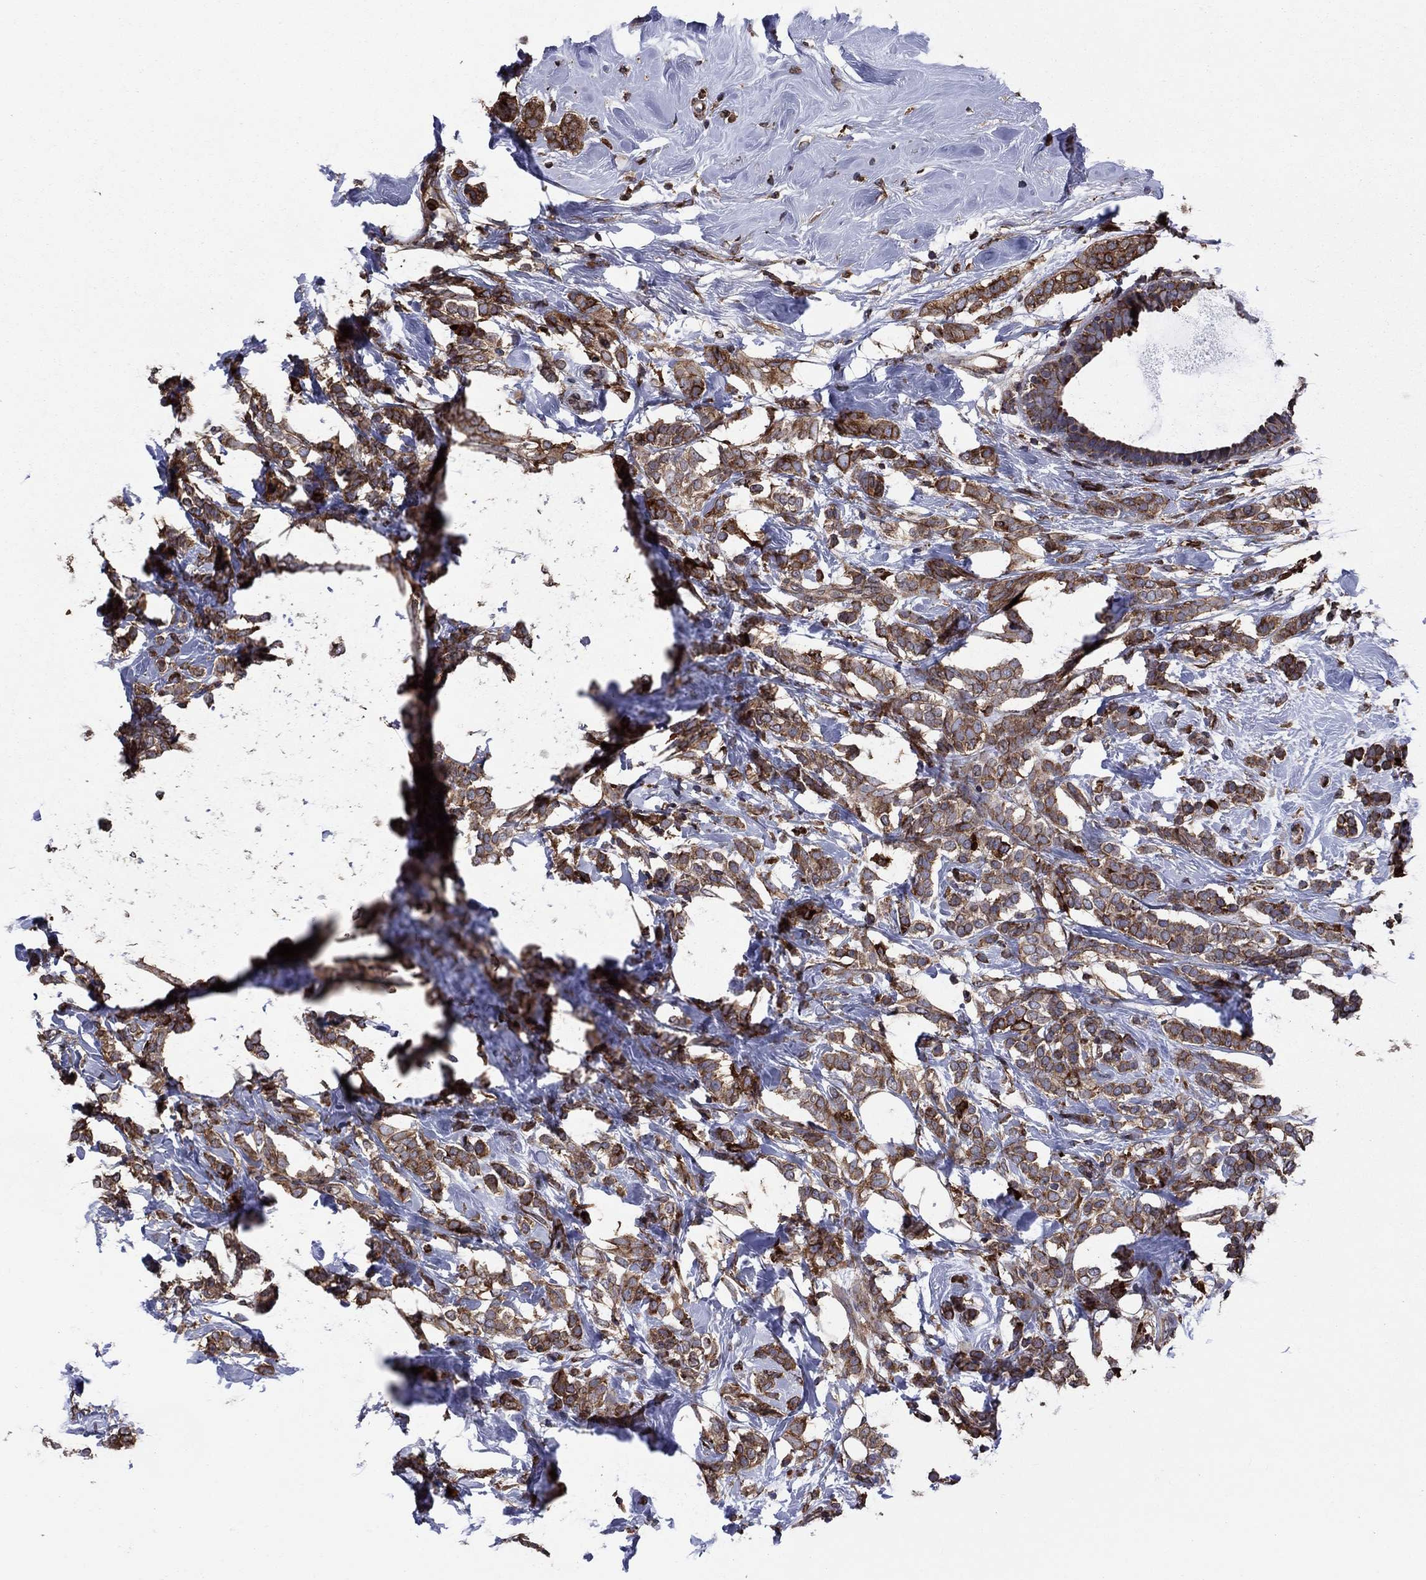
{"staining": {"intensity": "strong", "quantity": ">75%", "location": "cytoplasmic/membranous"}, "tissue": "breast cancer", "cell_type": "Tumor cells", "image_type": "cancer", "snomed": [{"axis": "morphology", "description": "Lobular carcinoma"}, {"axis": "topography", "description": "Breast"}], "caption": "Breast cancer tissue demonstrates strong cytoplasmic/membranous positivity in approximately >75% of tumor cells, visualized by immunohistochemistry.", "gene": "YBX1", "patient": {"sex": "female", "age": 49}}